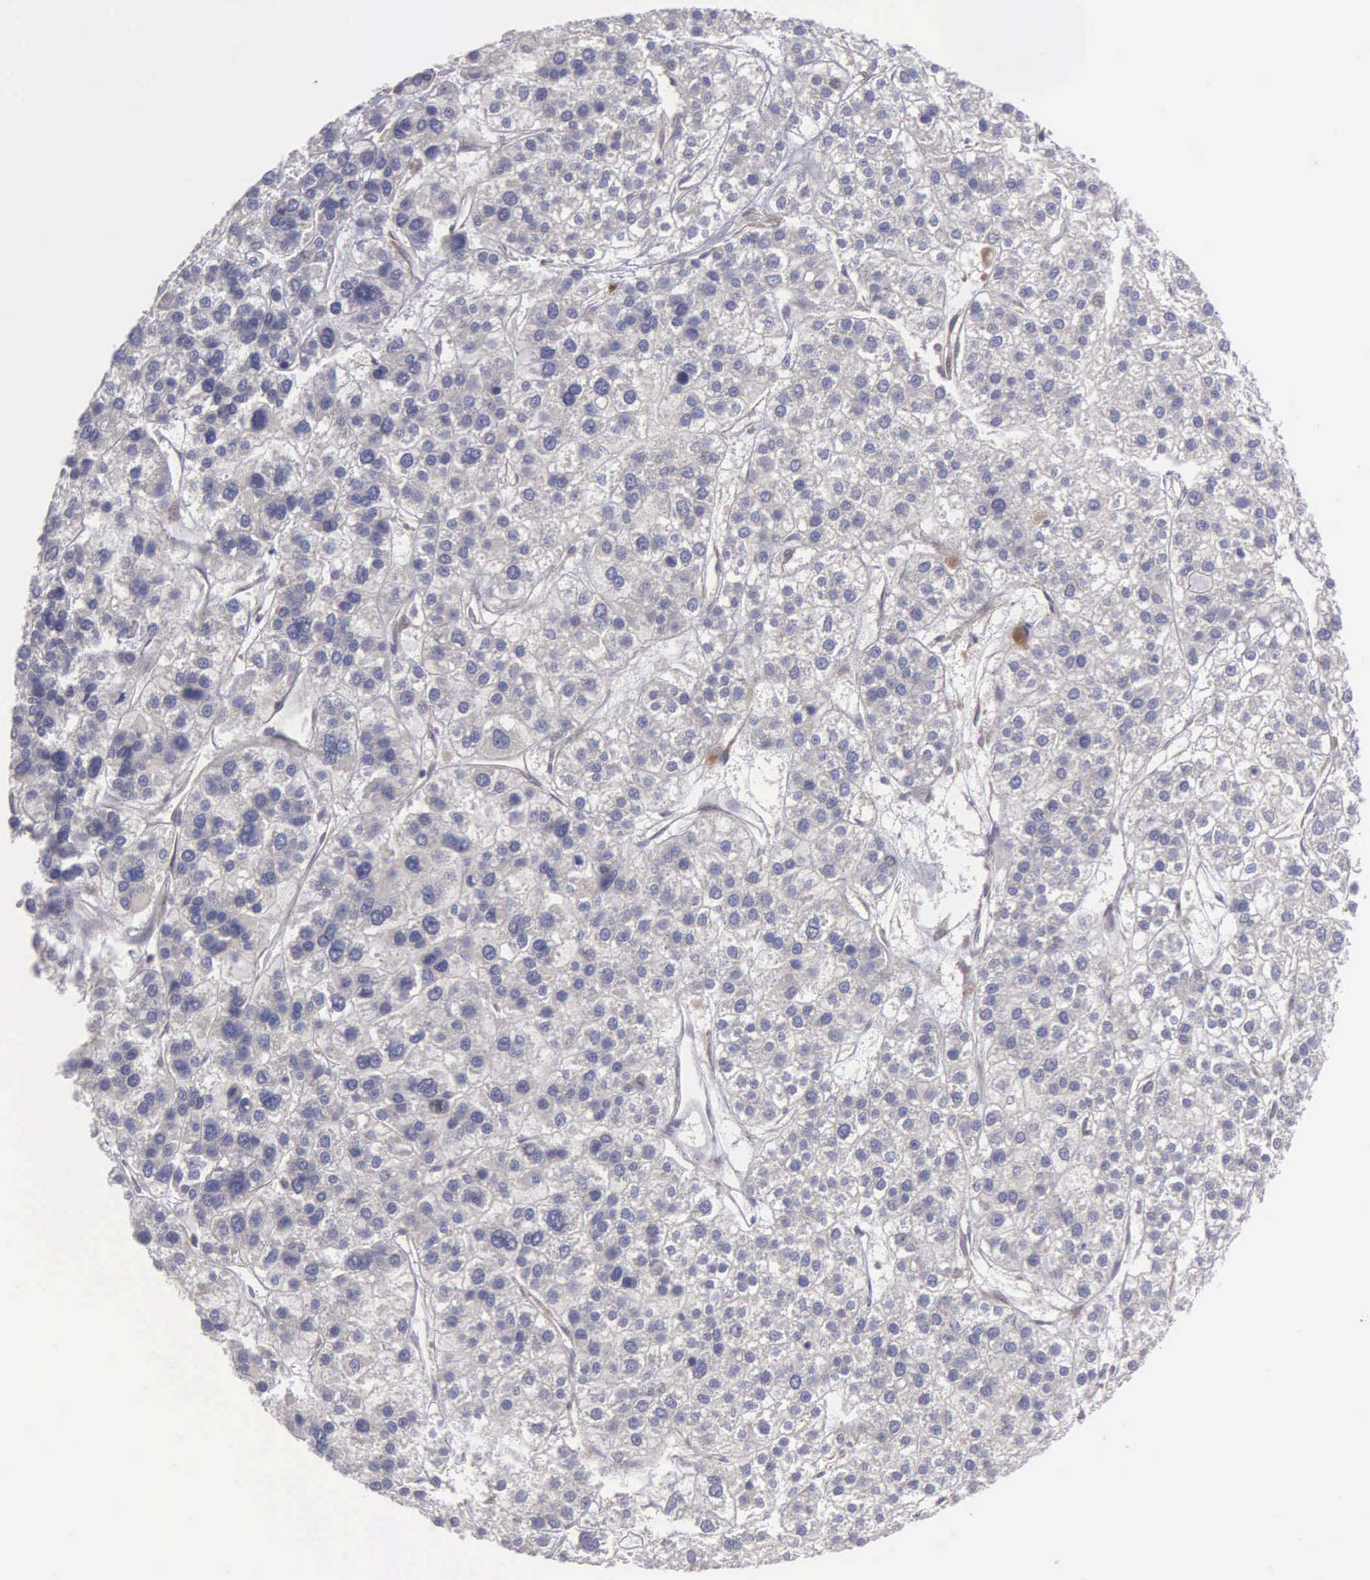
{"staining": {"intensity": "negative", "quantity": "none", "location": "none"}, "tissue": "liver cancer", "cell_type": "Tumor cells", "image_type": "cancer", "snomed": [{"axis": "morphology", "description": "Carcinoma, Hepatocellular, NOS"}, {"axis": "topography", "description": "Liver"}], "caption": "Immunohistochemistry photomicrograph of neoplastic tissue: human liver hepatocellular carcinoma stained with DAB reveals no significant protein positivity in tumor cells.", "gene": "RTL10", "patient": {"sex": "female", "age": 85}}